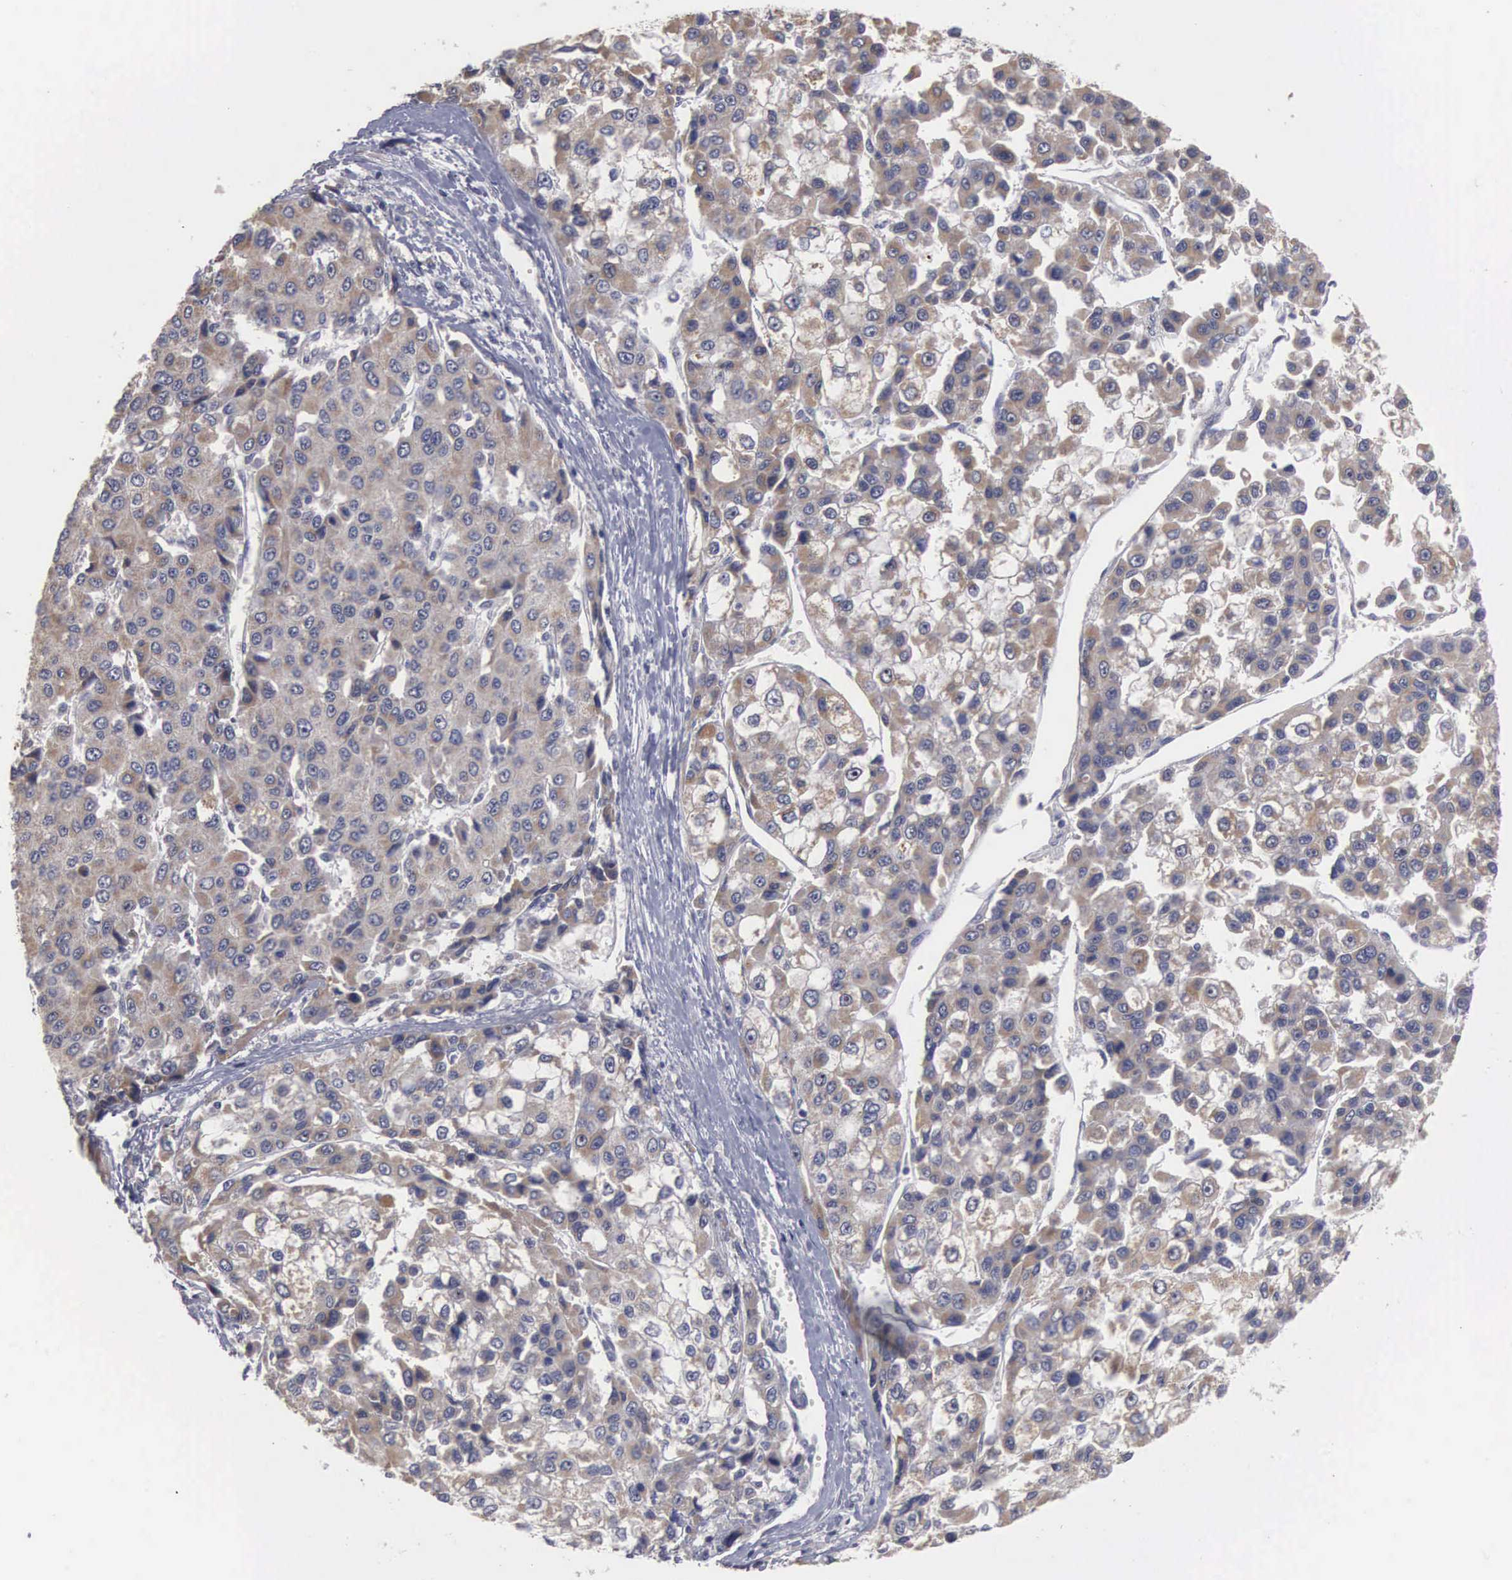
{"staining": {"intensity": "weak", "quantity": ">75%", "location": "cytoplasmic/membranous,nuclear"}, "tissue": "liver cancer", "cell_type": "Tumor cells", "image_type": "cancer", "snomed": [{"axis": "morphology", "description": "Carcinoma, Hepatocellular, NOS"}, {"axis": "topography", "description": "Liver"}], "caption": "An immunohistochemistry (IHC) photomicrograph of tumor tissue is shown. Protein staining in brown shows weak cytoplasmic/membranous and nuclear positivity in liver cancer (hepatocellular carcinoma) within tumor cells. (brown staining indicates protein expression, while blue staining denotes nuclei).", "gene": "AMN", "patient": {"sex": "female", "age": 66}}